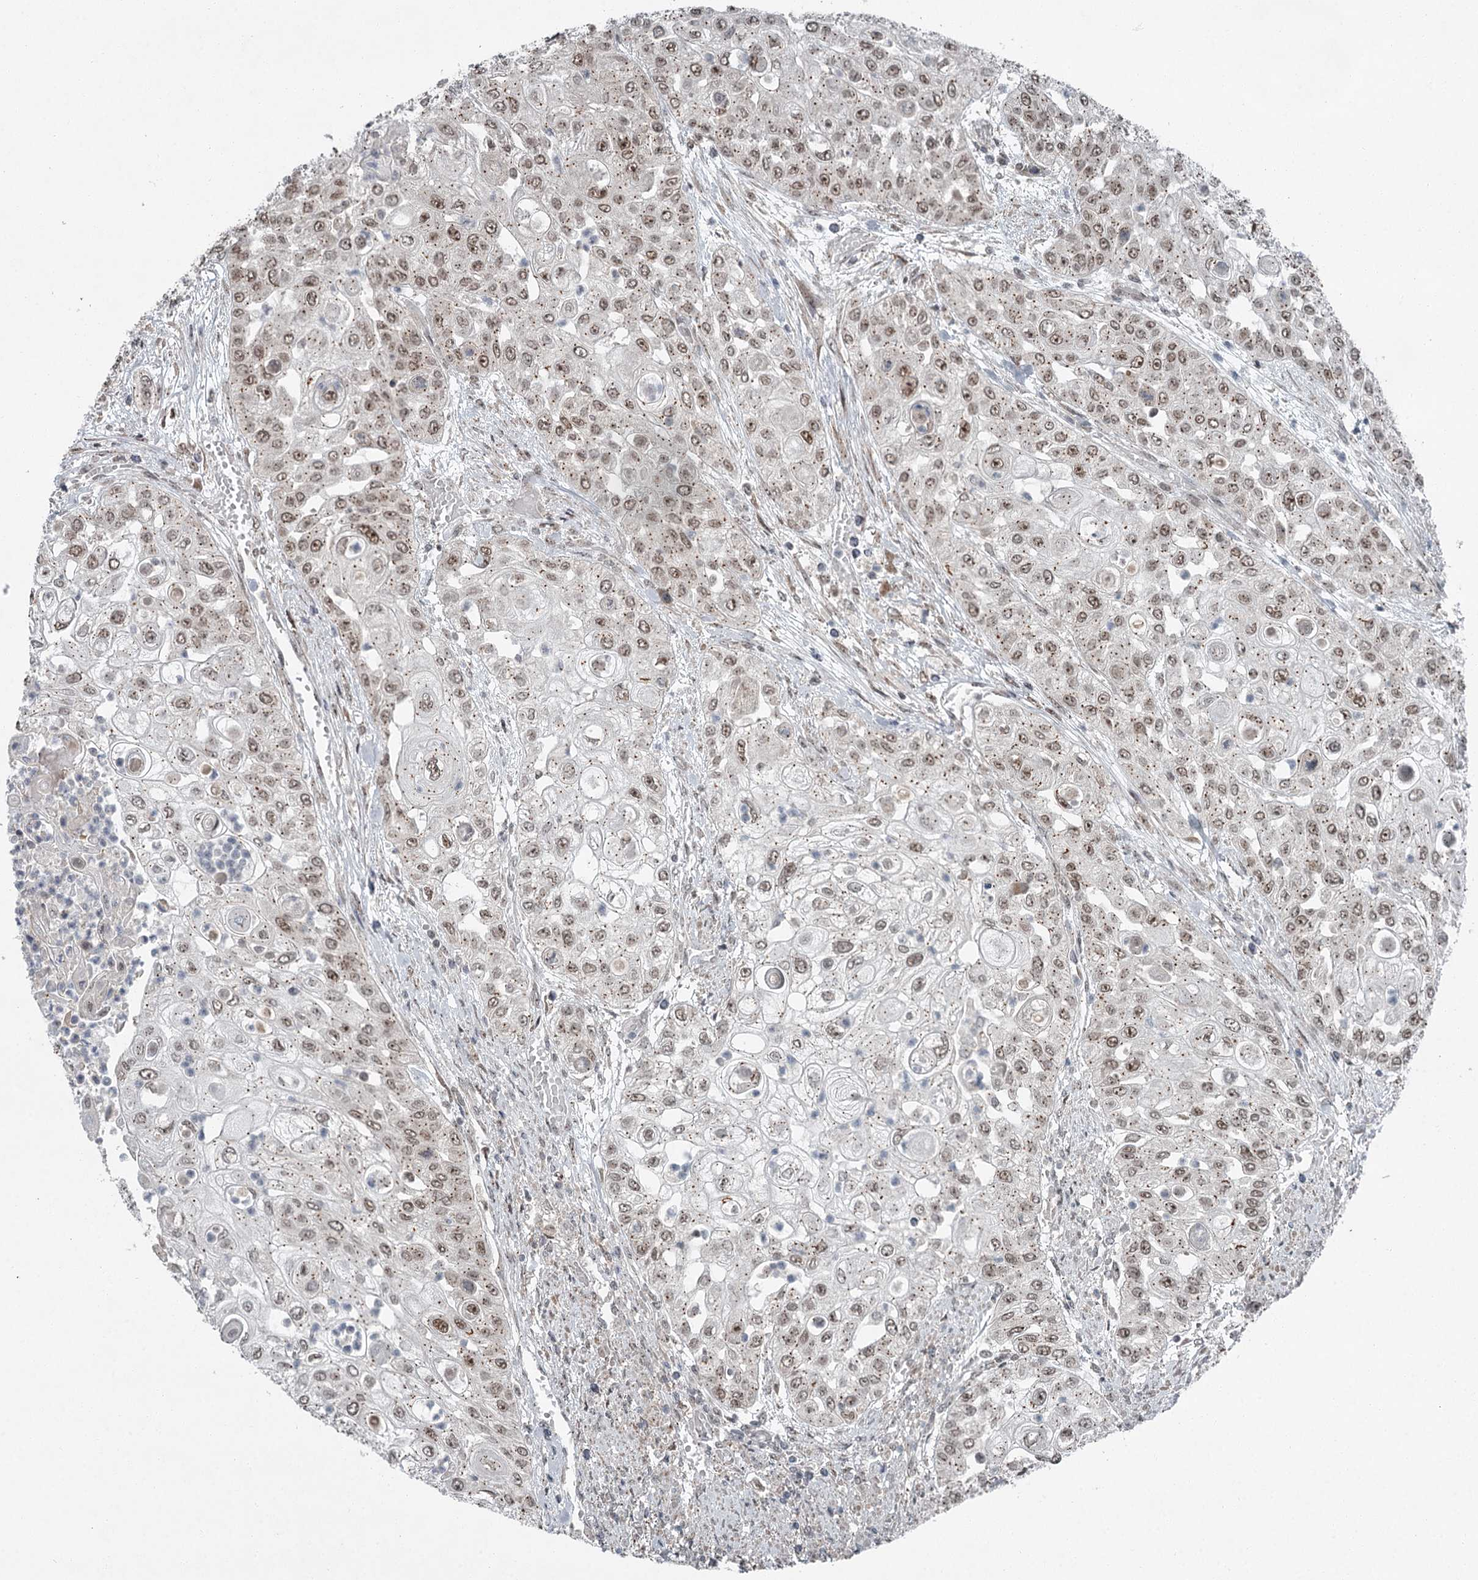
{"staining": {"intensity": "weak", "quantity": "25%-75%", "location": "nuclear"}, "tissue": "urothelial cancer", "cell_type": "Tumor cells", "image_type": "cancer", "snomed": [{"axis": "morphology", "description": "Urothelial carcinoma, High grade"}, {"axis": "topography", "description": "Urinary bladder"}], "caption": "High-magnification brightfield microscopy of high-grade urothelial carcinoma stained with DAB (brown) and counterstained with hematoxylin (blue). tumor cells exhibit weak nuclear expression is seen in about25%-75% of cells. Using DAB (3,3'-diaminobenzidine) (brown) and hematoxylin (blue) stains, captured at high magnification using brightfield microscopy.", "gene": "EXOSC1", "patient": {"sex": "female", "age": 79}}